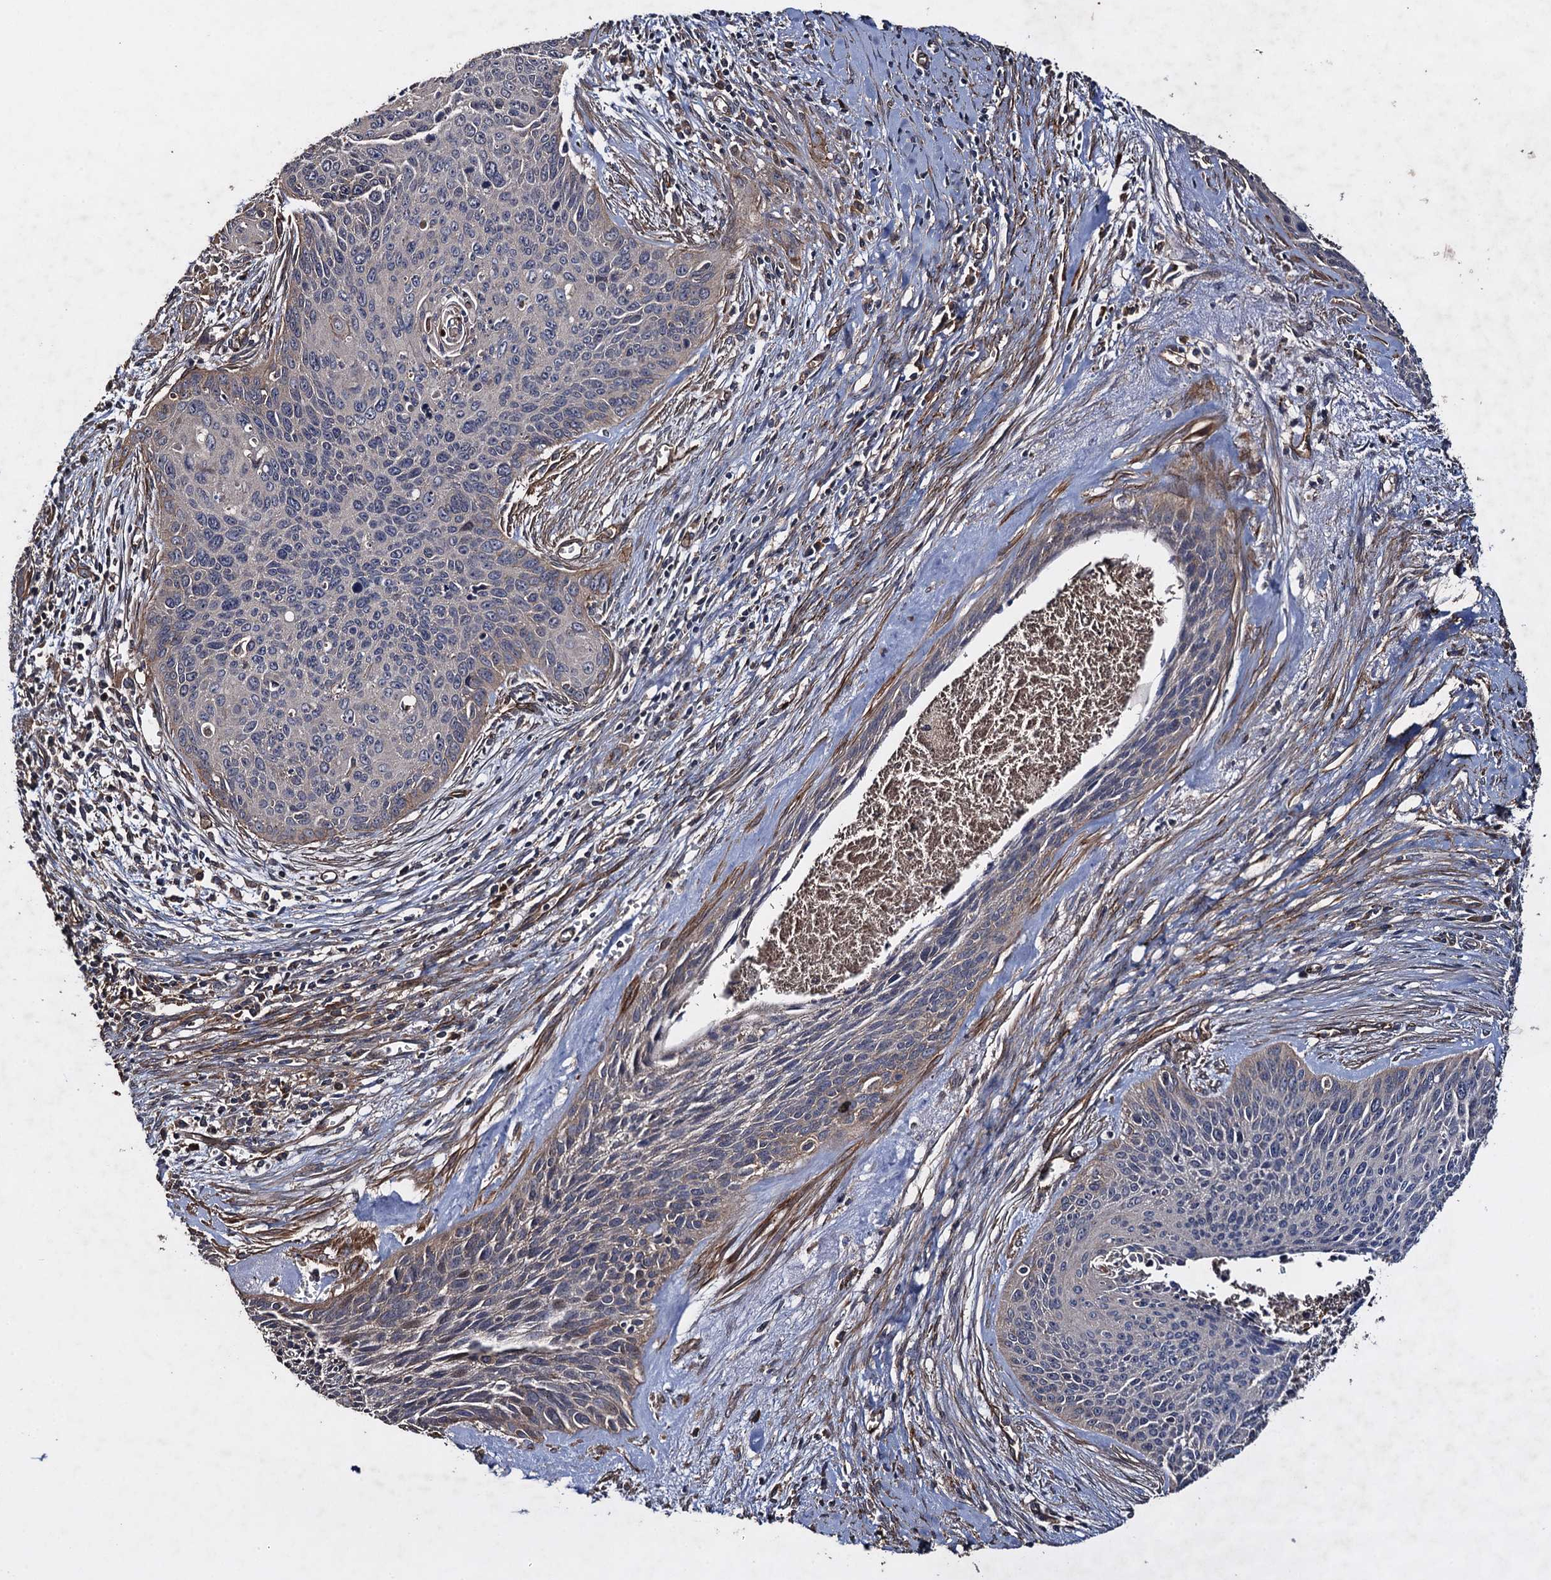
{"staining": {"intensity": "negative", "quantity": "none", "location": "none"}, "tissue": "cervical cancer", "cell_type": "Tumor cells", "image_type": "cancer", "snomed": [{"axis": "morphology", "description": "Squamous cell carcinoma, NOS"}, {"axis": "topography", "description": "Cervix"}], "caption": "This is an immunohistochemistry (IHC) histopathology image of cervical cancer (squamous cell carcinoma). There is no staining in tumor cells.", "gene": "TXNDC11", "patient": {"sex": "female", "age": 55}}